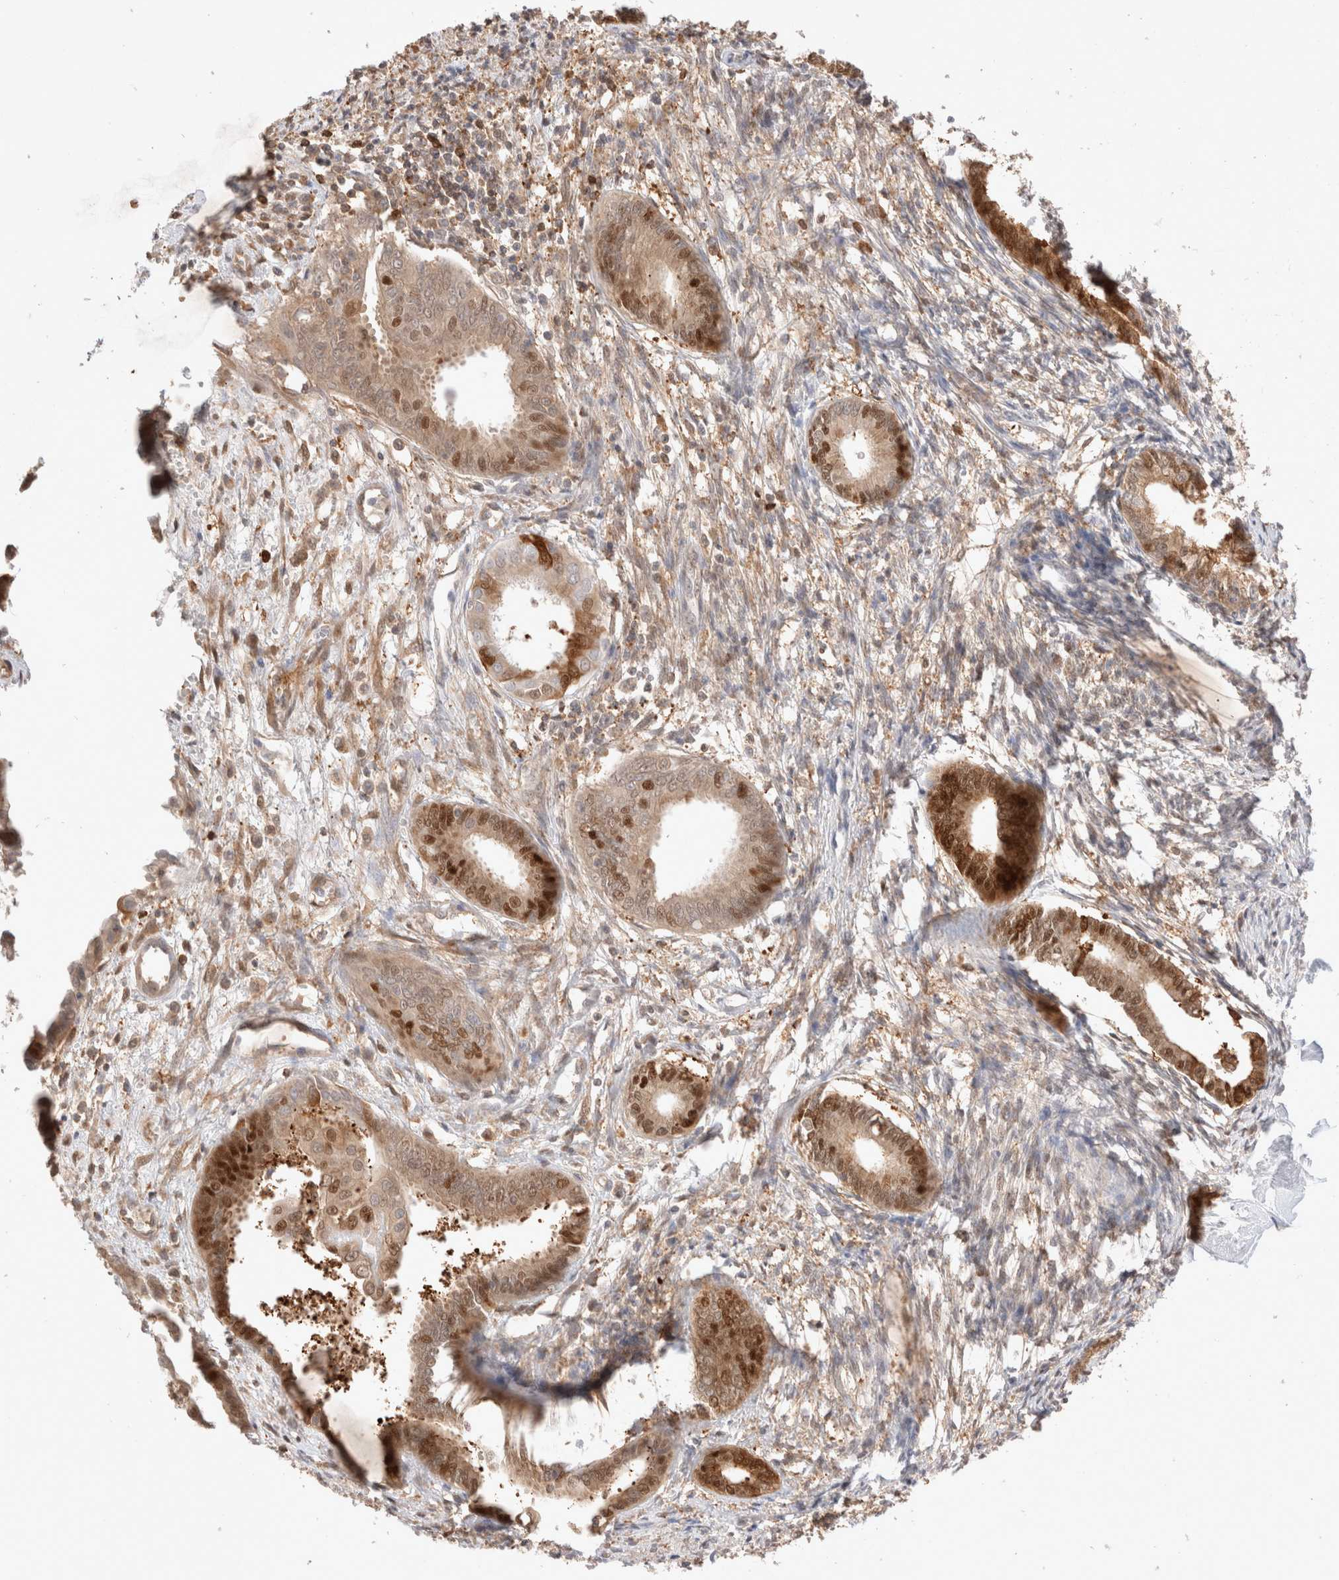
{"staining": {"intensity": "moderate", "quantity": "25%-75%", "location": "nuclear"}, "tissue": "endometrium", "cell_type": "Cells in endometrial stroma", "image_type": "normal", "snomed": [{"axis": "morphology", "description": "Normal tissue, NOS"}, {"axis": "topography", "description": "Endometrium"}], "caption": "Protein expression by immunohistochemistry (IHC) displays moderate nuclear positivity in approximately 25%-75% of cells in endometrial stroma in benign endometrium.", "gene": "STARD10", "patient": {"sex": "female", "age": 56}}